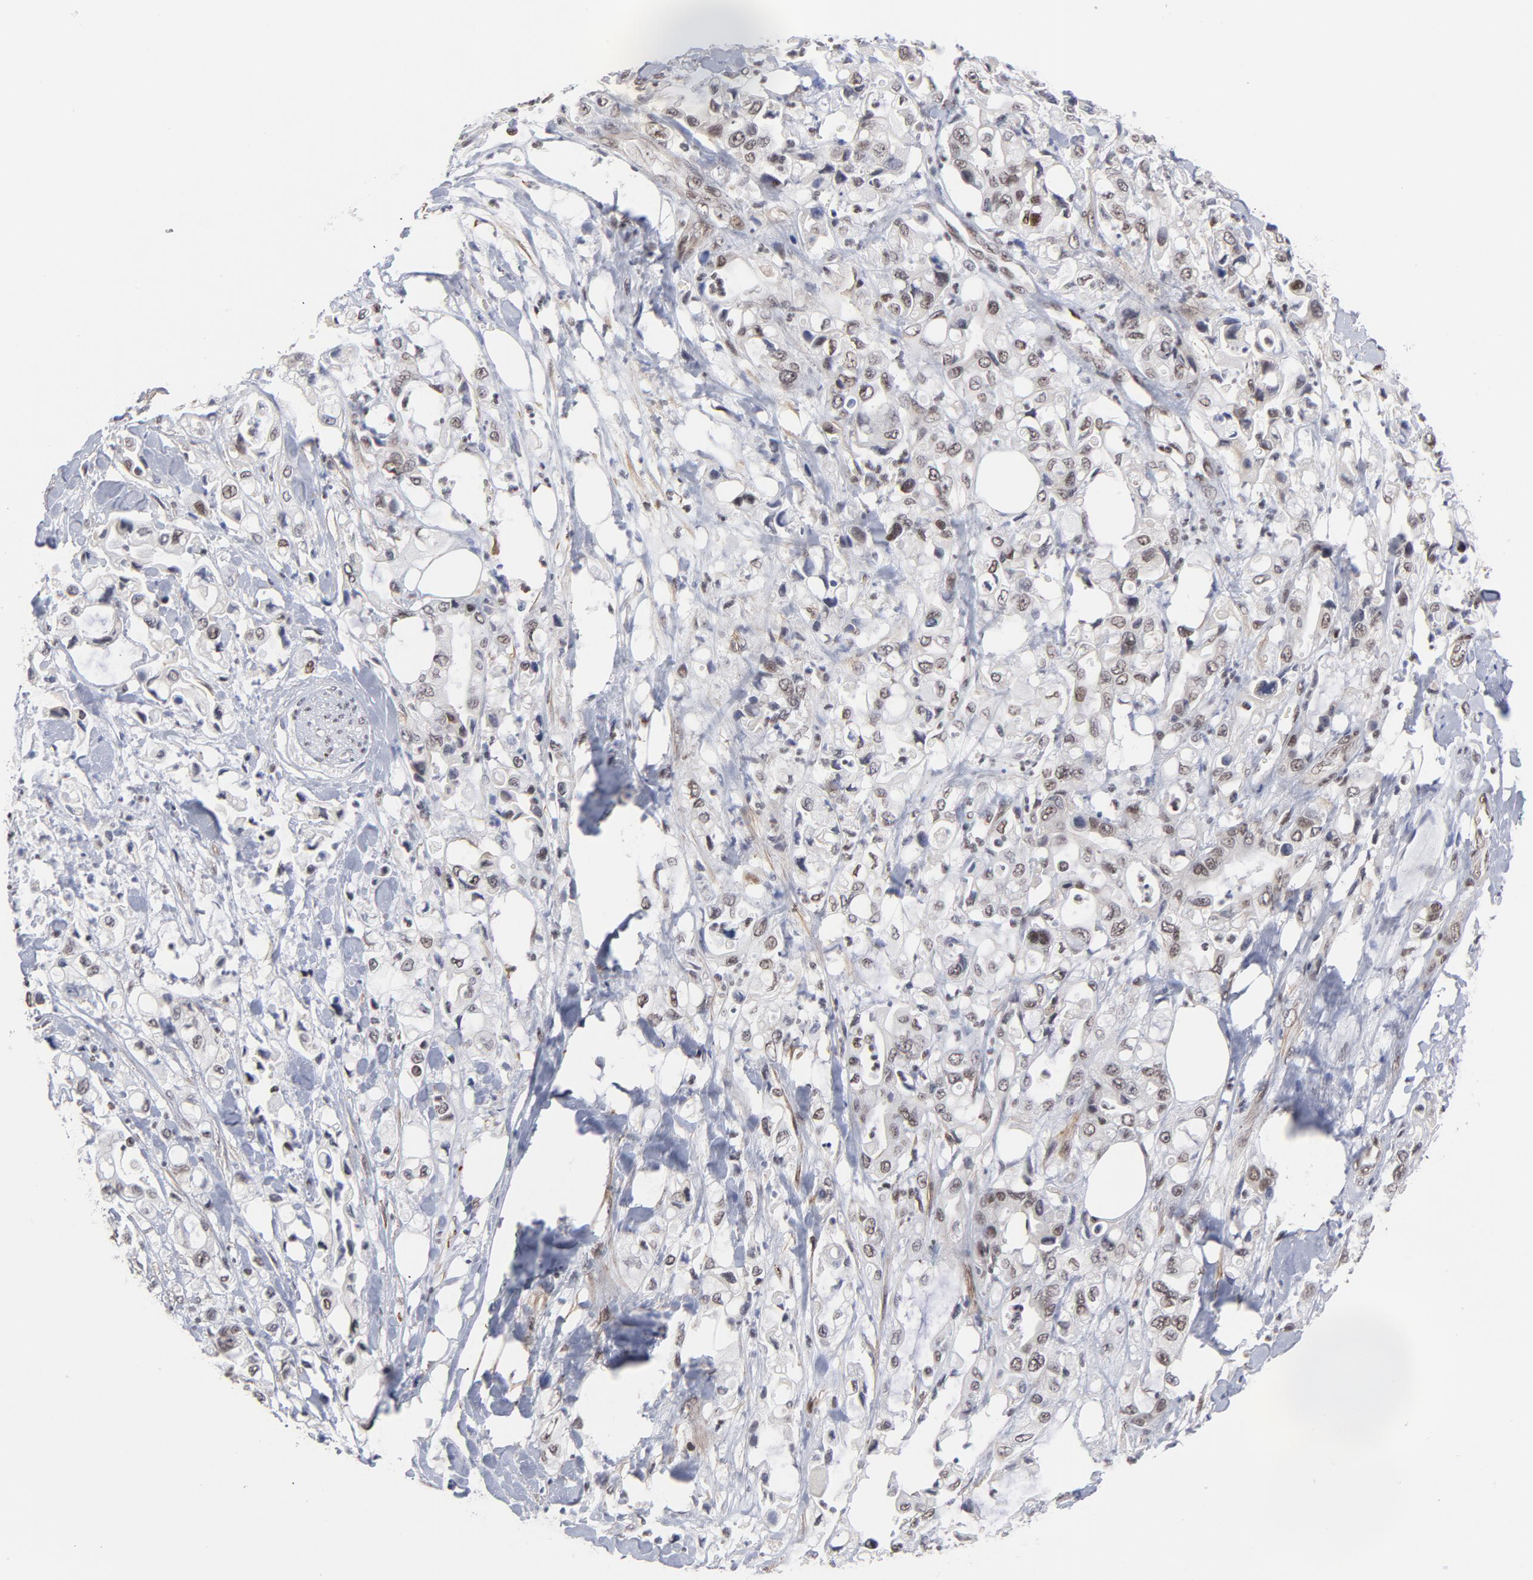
{"staining": {"intensity": "strong", "quantity": ">75%", "location": "nuclear"}, "tissue": "pancreatic cancer", "cell_type": "Tumor cells", "image_type": "cancer", "snomed": [{"axis": "morphology", "description": "Adenocarcinoma, NOS"}, {"axis": "topography", "description": "Pancreas"}], "caption": "Brown immunohistochemical staining in human pancreatic cancer demonstrates strong nuclear staining in about >75% of tumor cells.", "gene": "CTCF", "patient": {"sex": "male", "age": 70}}